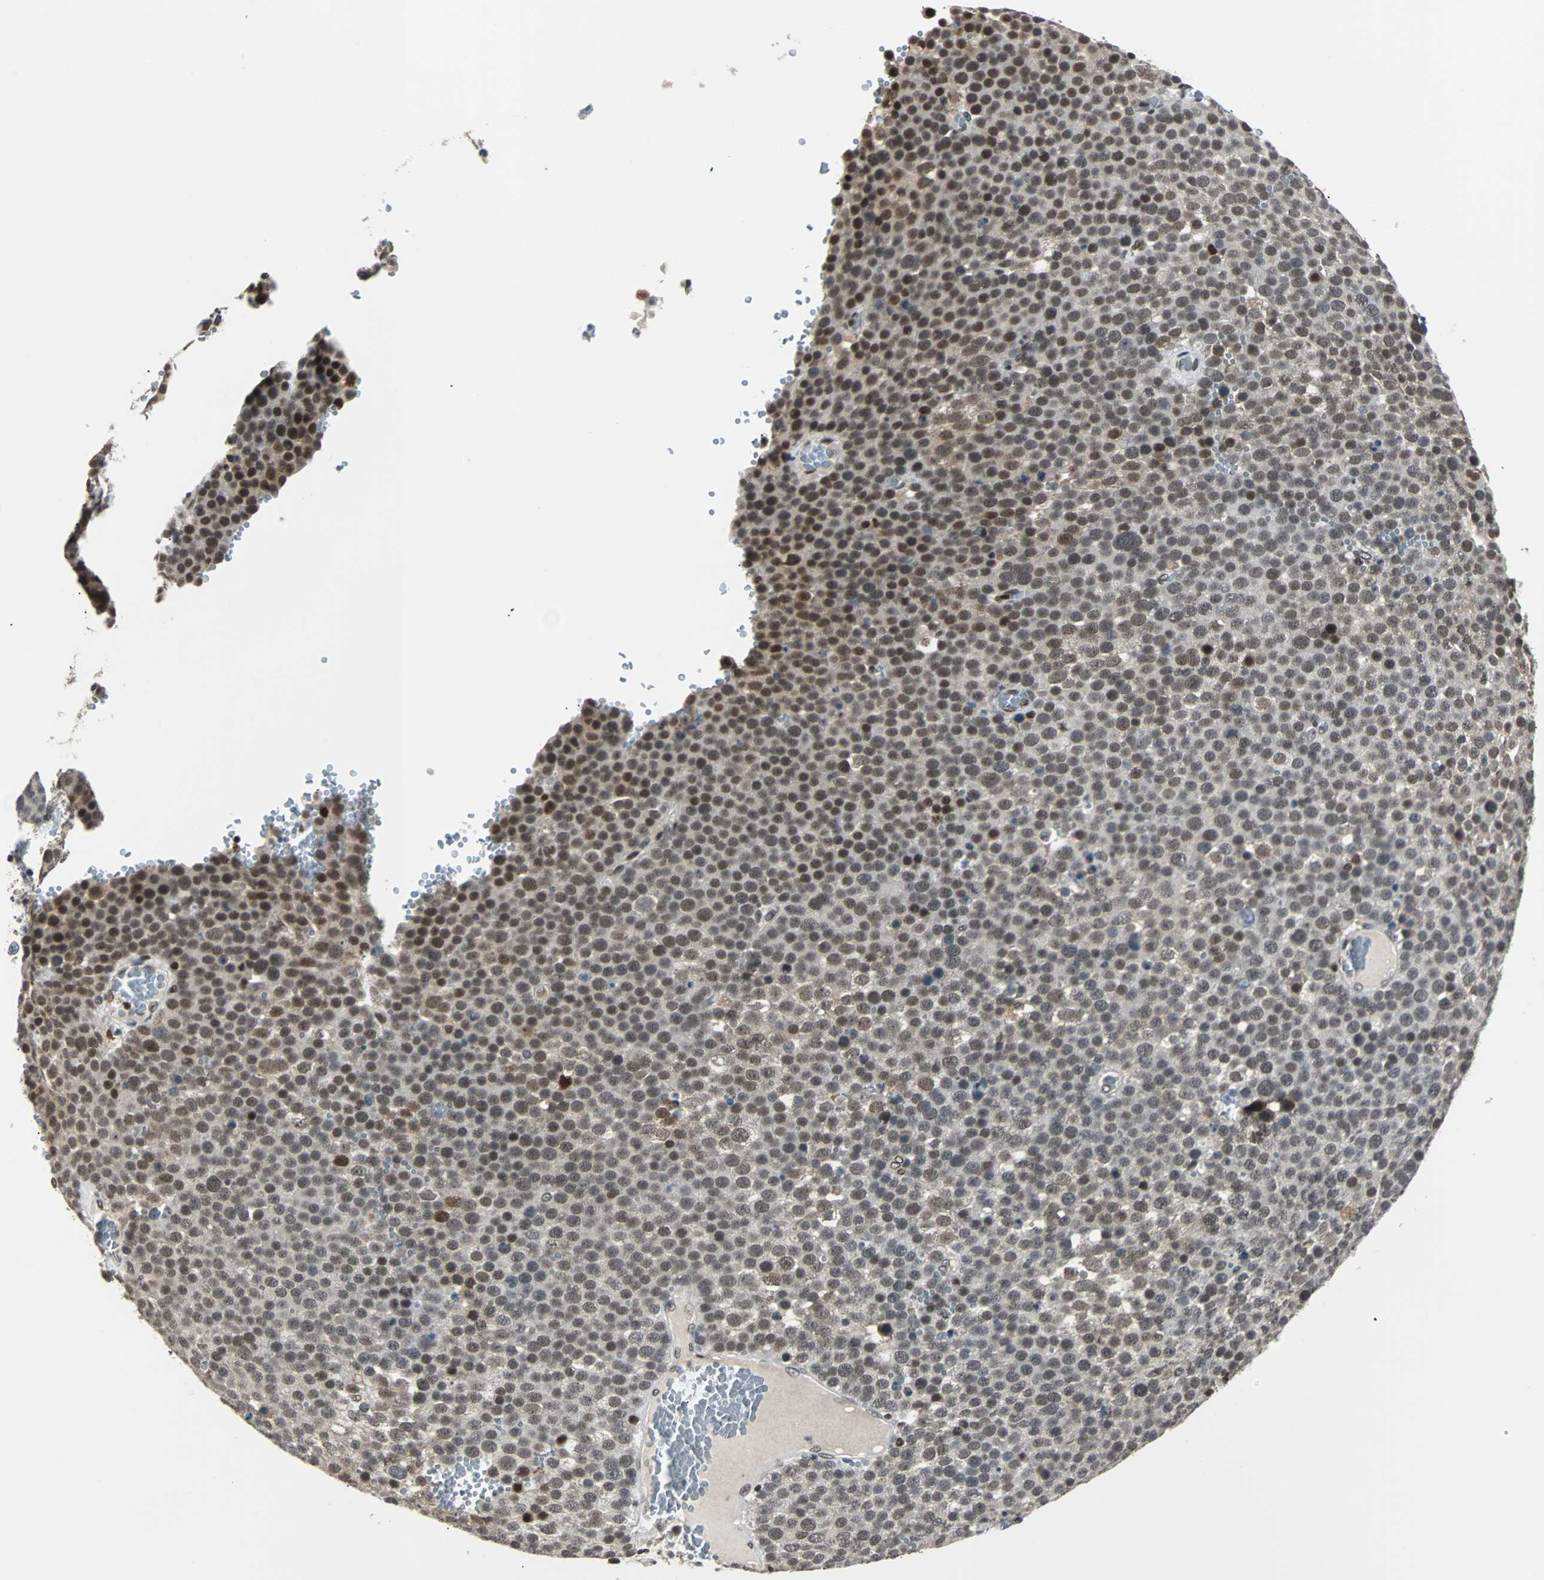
{"staining": {"intensity": "moderate", "quantity": "25%-75%", "location": "nuclear"}, "tissue": "testis cancer", "cell_type": "Tumor cells", "image_type": "cancer", "snomed": [{"axis": "morphology", "description": "Seminoma, NOS"}, {"axis": "topography", "description": "Testis"}], "caption": "An IHC image of neoplastic tissue is shown. Protein staining in brown labels moderate nuclear positivity in testis seminoma within tumor cells.", "gene": "TERF2IP", "patient": {"sex": "male", "age": 71}}